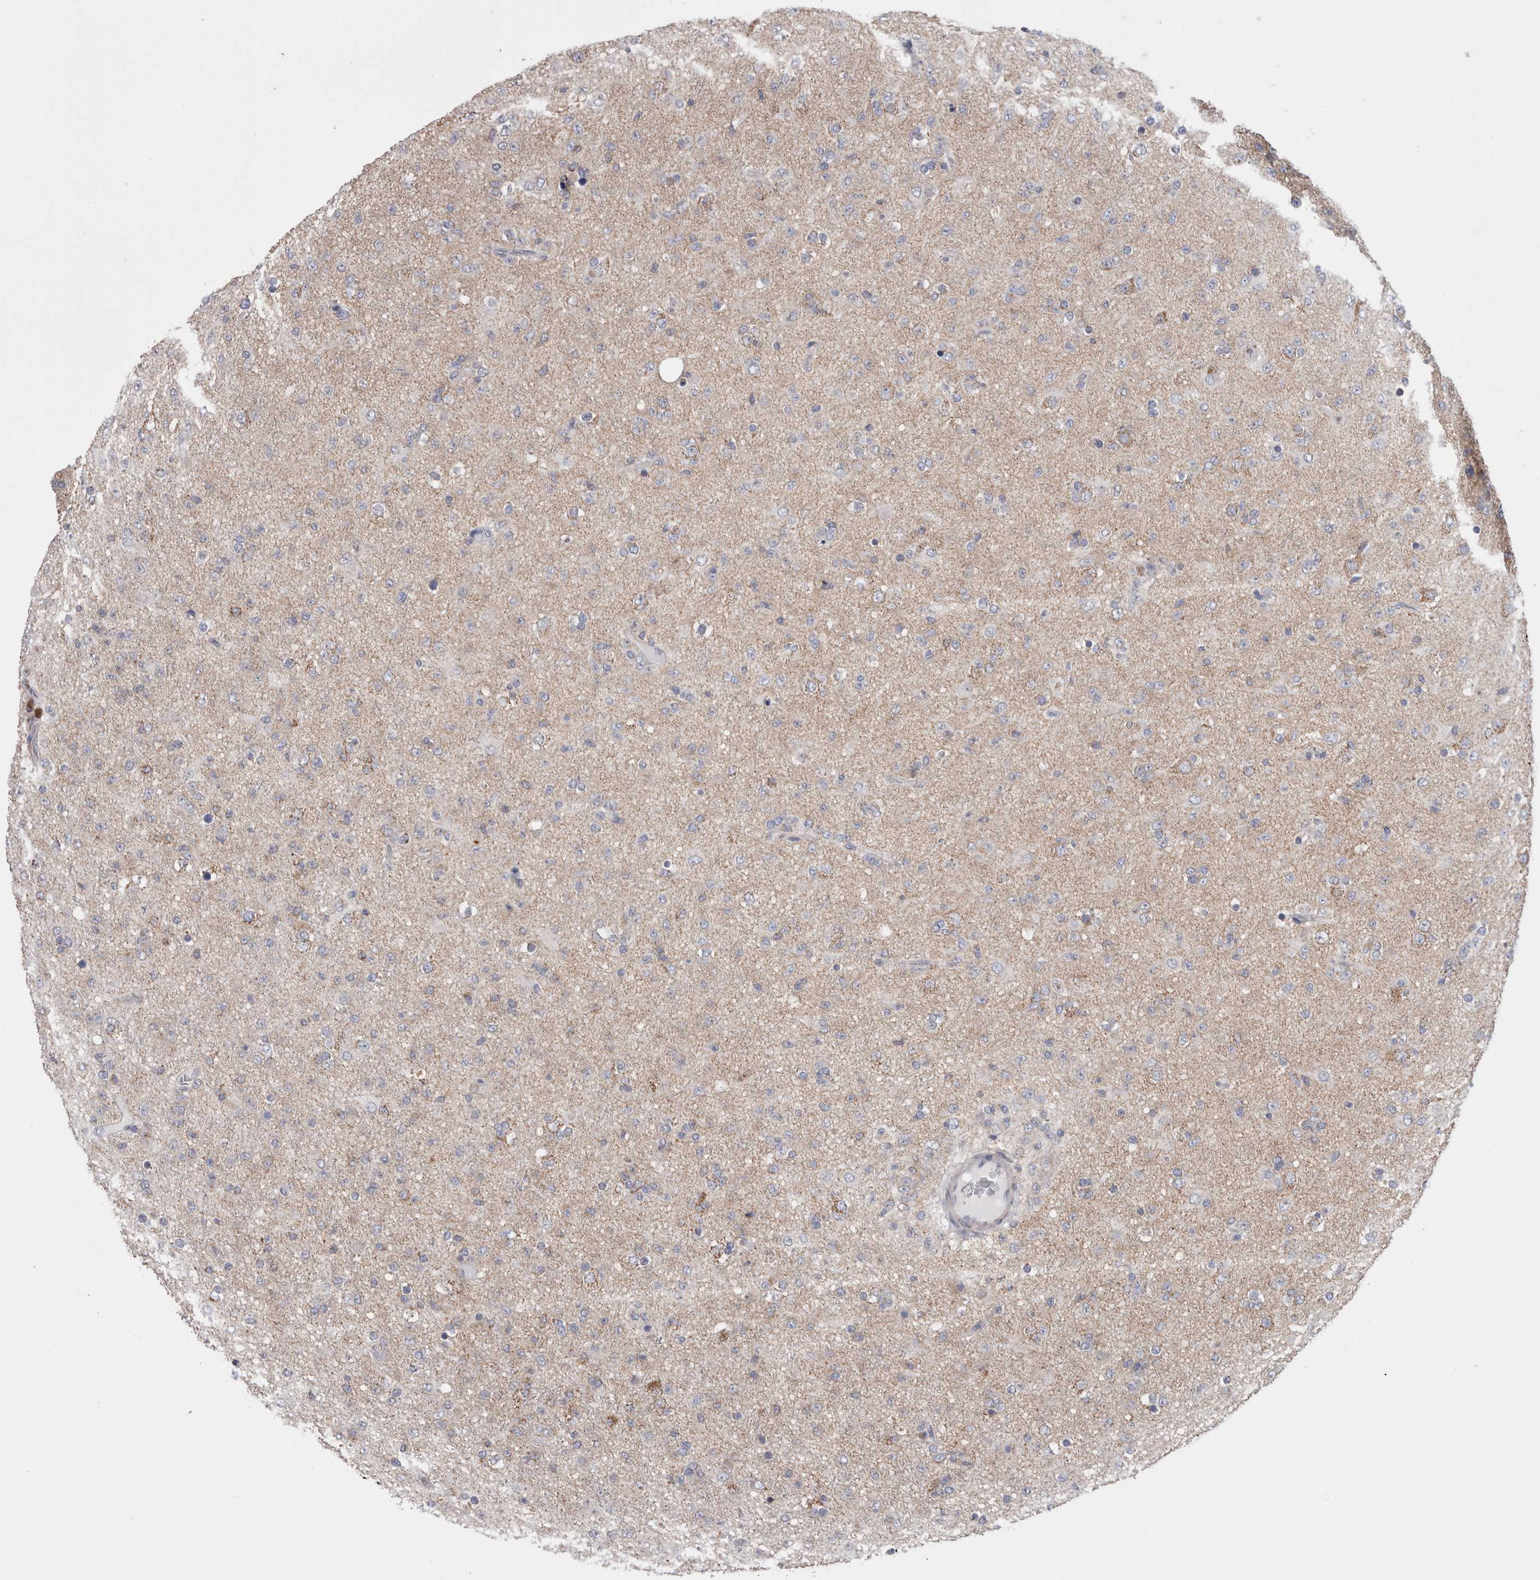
{"staining": {"intensity": "weak", "quantity": "<25%", "location": "cytoplasmic/membranous"}, "tissue": "glioma", "cell_type": "Tumor cells", "image_type": "cancer", "snomed": [{"axis": "morphology", "description": "Glioma, malignant, Low grade"}, {"axis": "topography", "description": "Brain"}], "caption": "Malignant glioma (low-grade) stained for a protein using immunohistochemistry reveals no positivity tumor cells.", "gene": "GDAP1", "patient": {"sex": "male", "age": 65}}